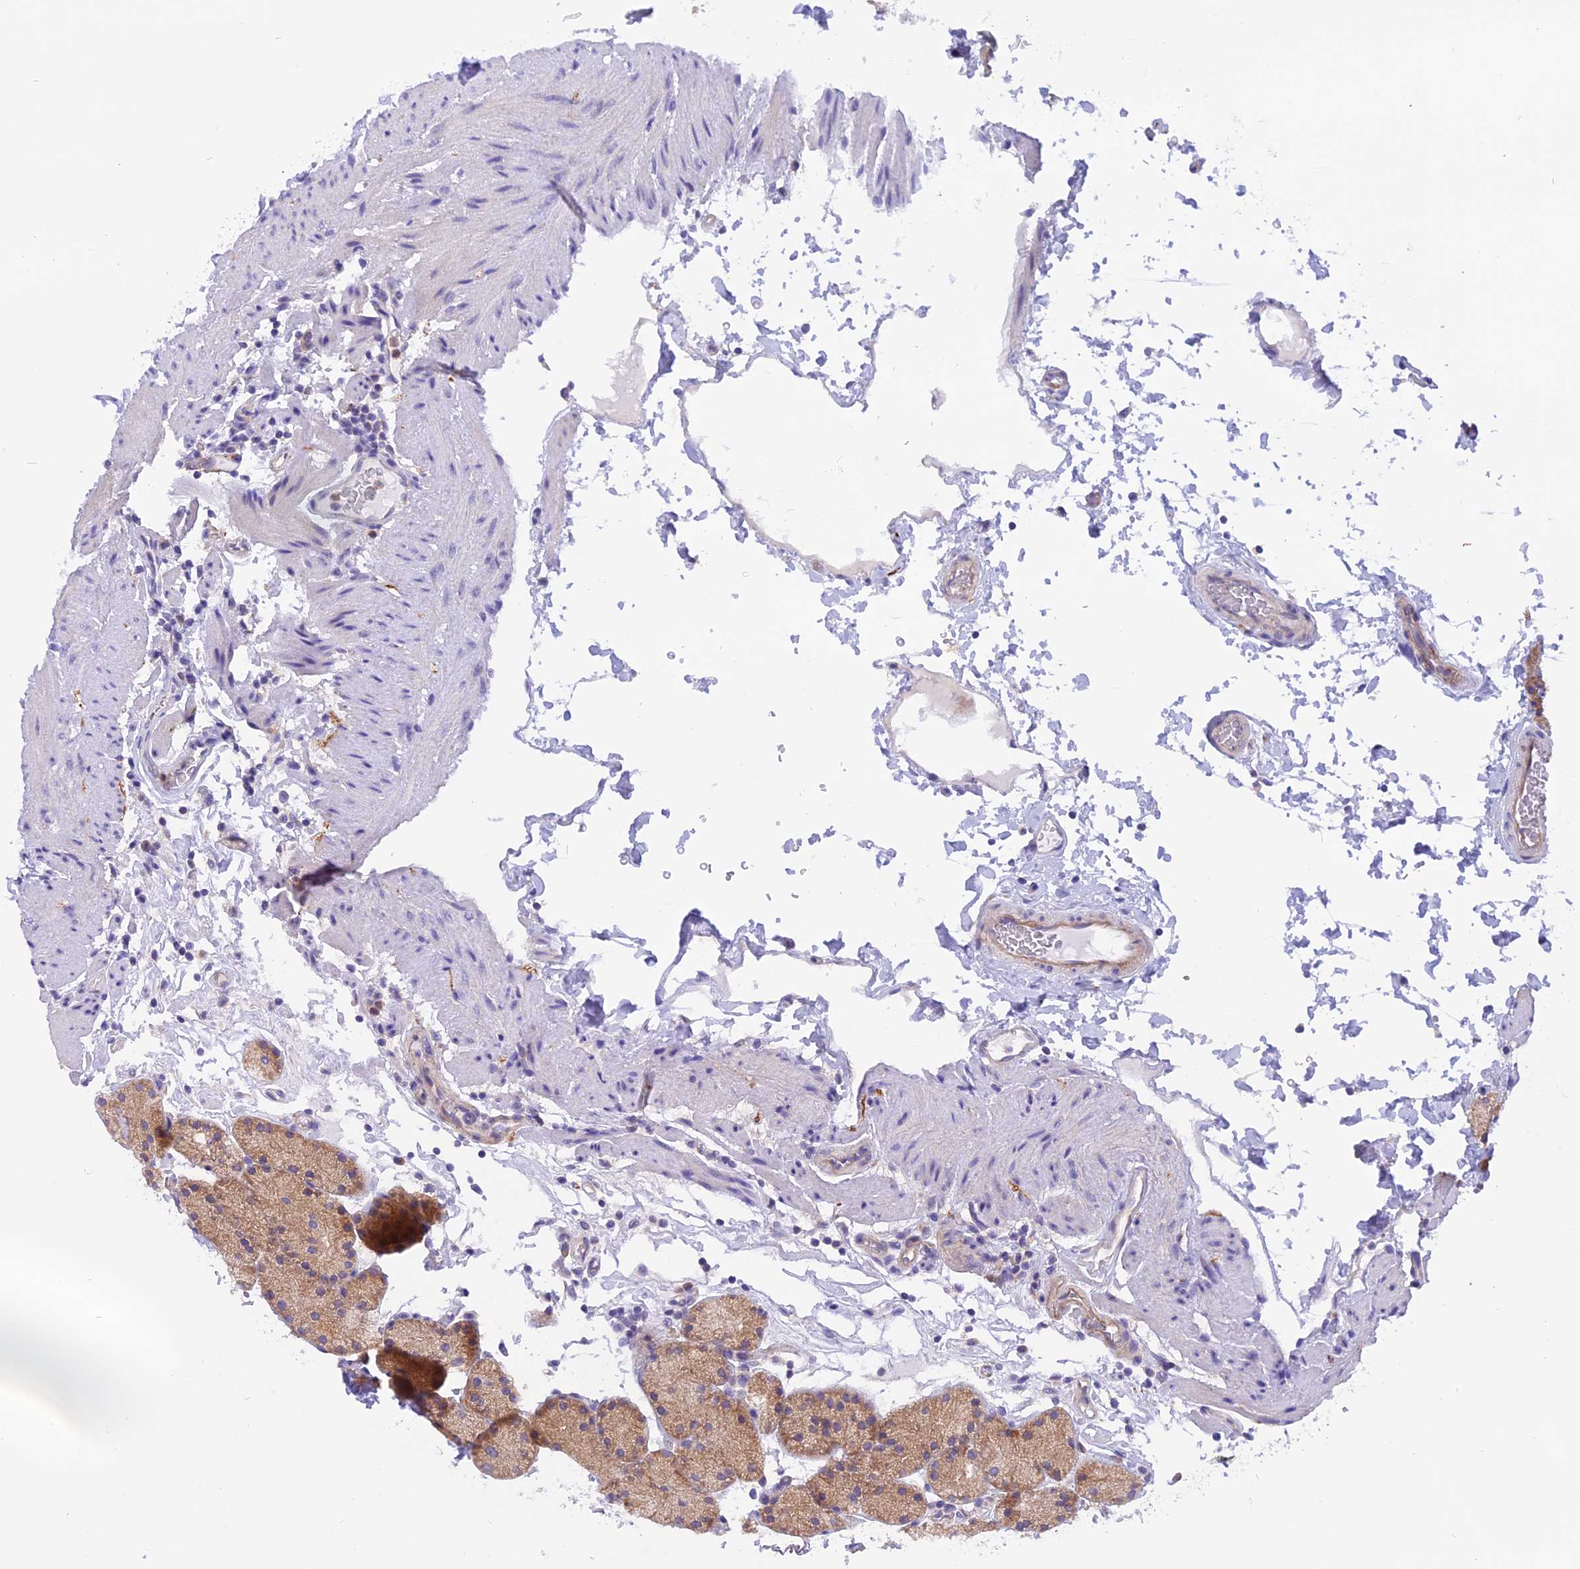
{"staining": {"intensity": "moderate", "quantity": ">75%", "location": "cytoplasmic/membranous"}, "tissue": "stomach", "cell_type": "Glandular cells", "image_type": "normal", "snomed": [{"axis": "morphology", "description": "Normal tissue, NOS"}, {"axis": "topography", "description": "Stomach, upper"}, {"axis": "topography", "description": "Stomach, lower"}], "caption": "Protein staining of benign stomach reveals moderate cytoplasmic/membranous staining in approximately >75% of glandular cells. Ihc stains the protein of interest in brown and the nuclei are stained blue.", "gene": "TRIM3", "patient": {"sex": "male", "age": 67}}